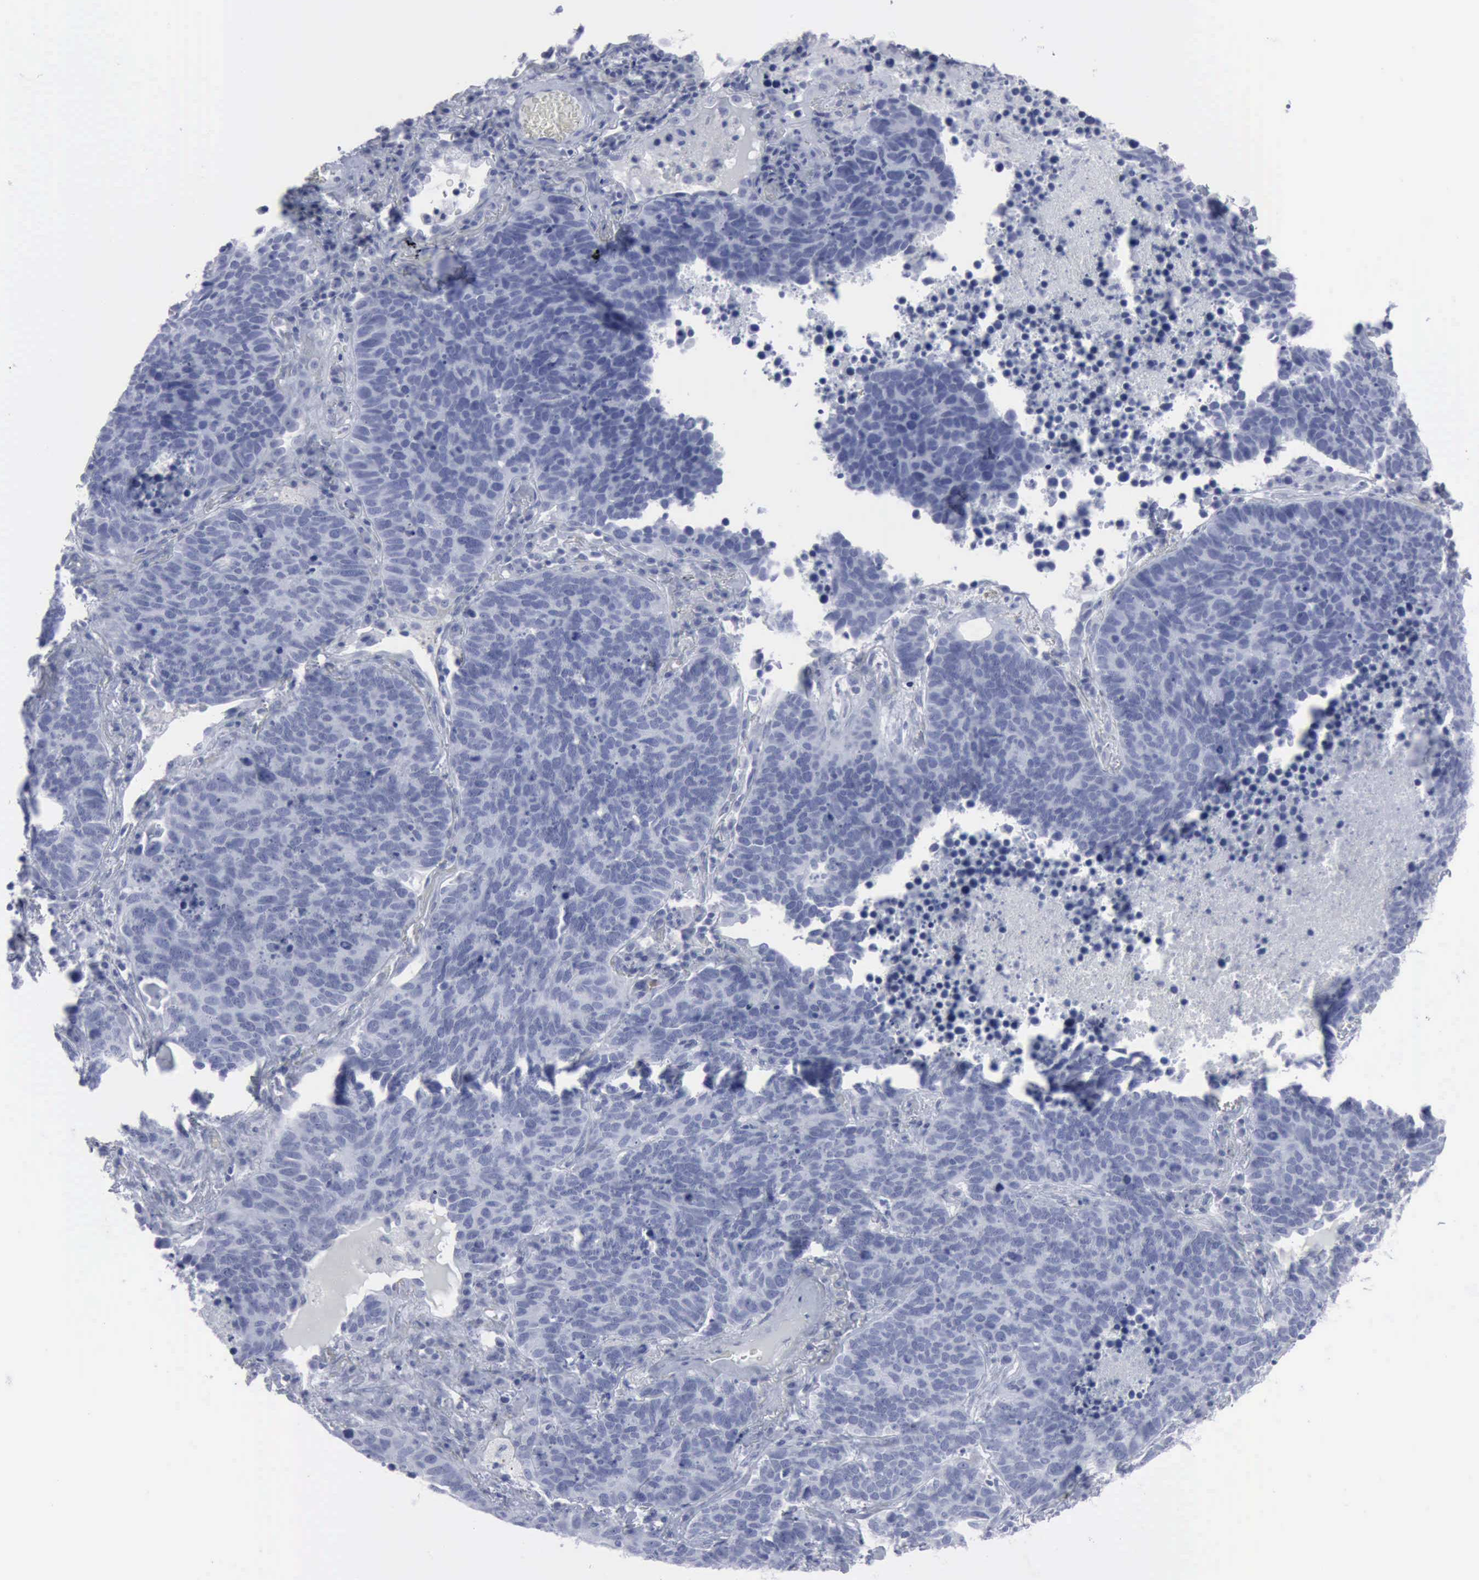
{"staining": {"intensity": "negative", "quantity": "none", "location": "none"}, "tissue": "lung cancer", "cell_type": "Tumor cells", "image_type": "cancer", "snomed": [{"axis": "morphology", "description": "Neoplasm, malignant, NOS"}, {"axis": "topography", "description": "Lung"}], "caption": "Immunohistochemistry of human lung neoplasm (malignant) demonstrates no staining in tumor cells.", "gene": "VCAM1", "patient": {"sex": "female", "age": 75}}